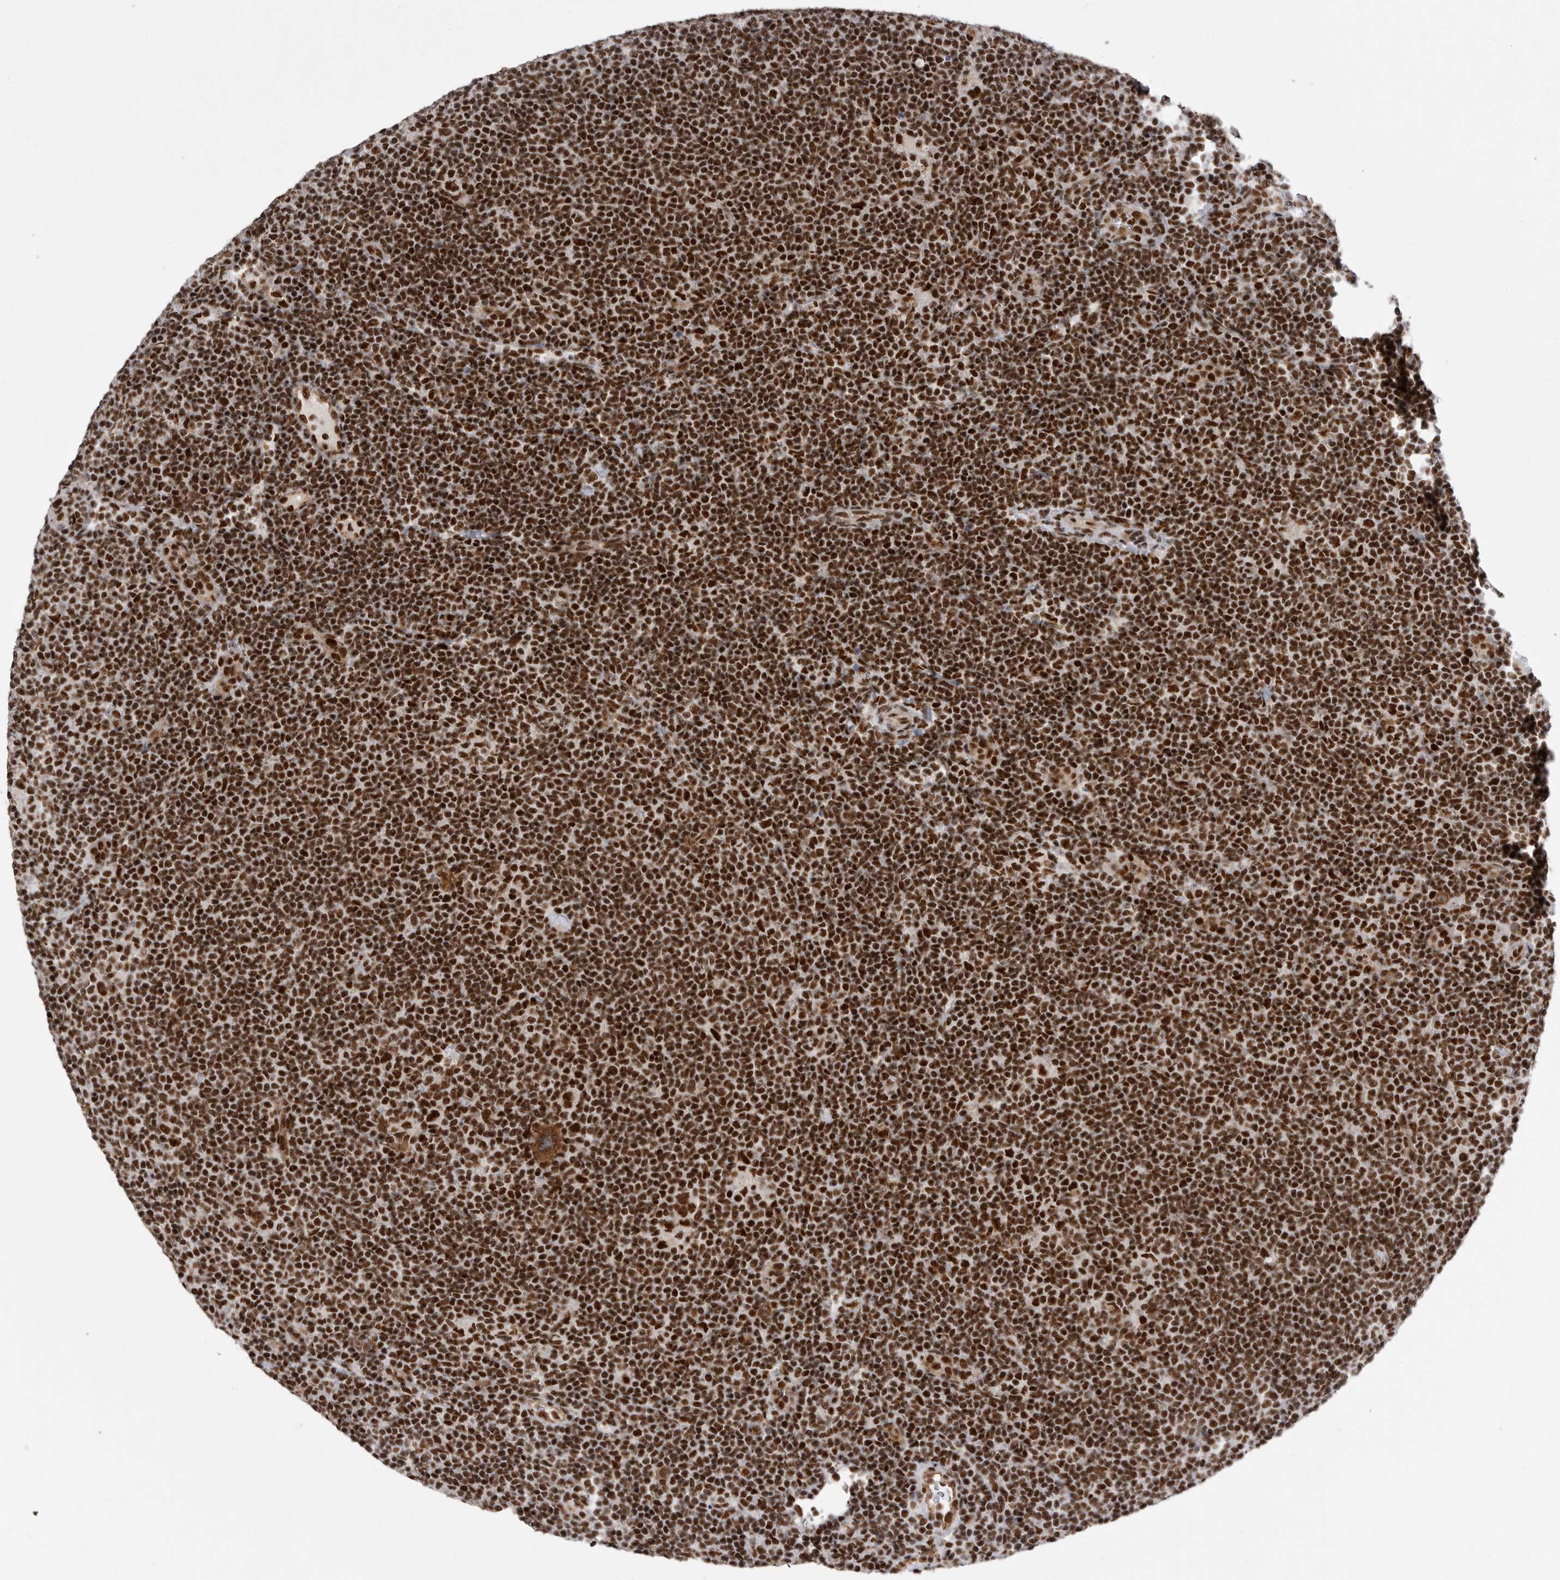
{"staining": {"intensity": "strong", "quantity": ">75%", "location": "cytoplasmic/membranous,nuclear"}, "tissue": "lymphoma", "cell_type": "Tumor cells", "image_type": "cancer", "snomed": [{"axis": "morphology", "description": "Hodgkin's disease, NOS"}, {"axis": "topography", "description": "Lymph node"}], "caption": "A brown stain highlights strong cytoplasmic/membranous and nuclear expression of a protein in lymphoma tumor cells.", "gene": "PPP1R8", "patient": {"sex": "female", "age": 57}}